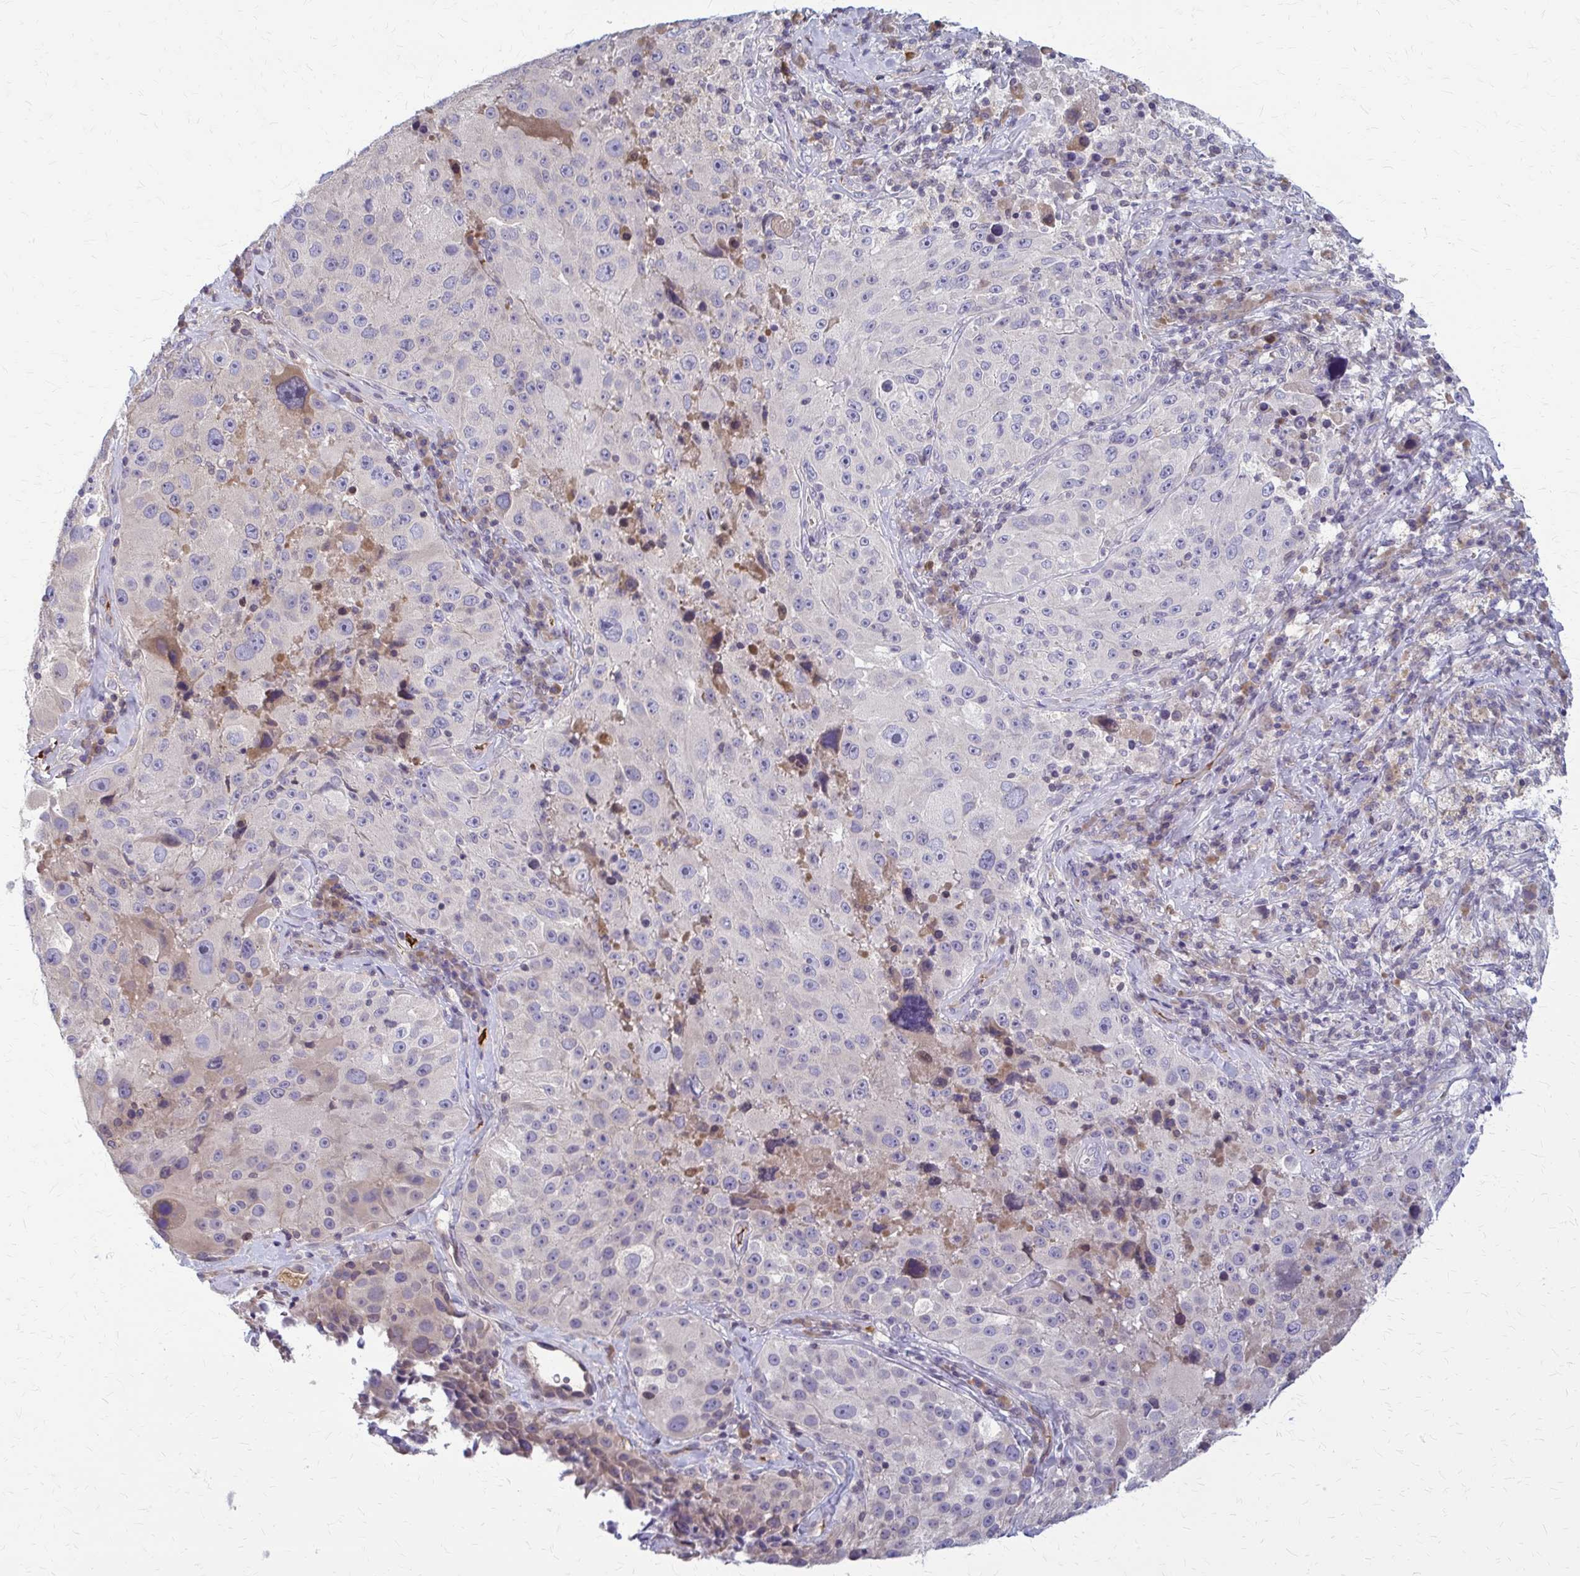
{"staining": {"intensity": "negative", "quantity": "none", "location": "none"}, "tissue": "melanoma", "cell_type": "Tumor cells", "image_type": "cancer", "snomed": [{"axis": "morphology", "description": "Malignant melanoma, Metastatic site"}, {"axis": "topography", "description": "Lymph node"}], "caption": "DAB (3,3'-diaminobenzidine) immunohistochemical staining of human melanoma demonstrates no significant positivity in tumor cells. Brightfield microscopy of immunohistochemistry (IHC) stained with DAB (3,3'-diaminobenzidine) (brown) and hematoxylin (blue), captured at high magnification.", "gene": "MCRIP2", "patient": {"sex": "male", "age": 62}}